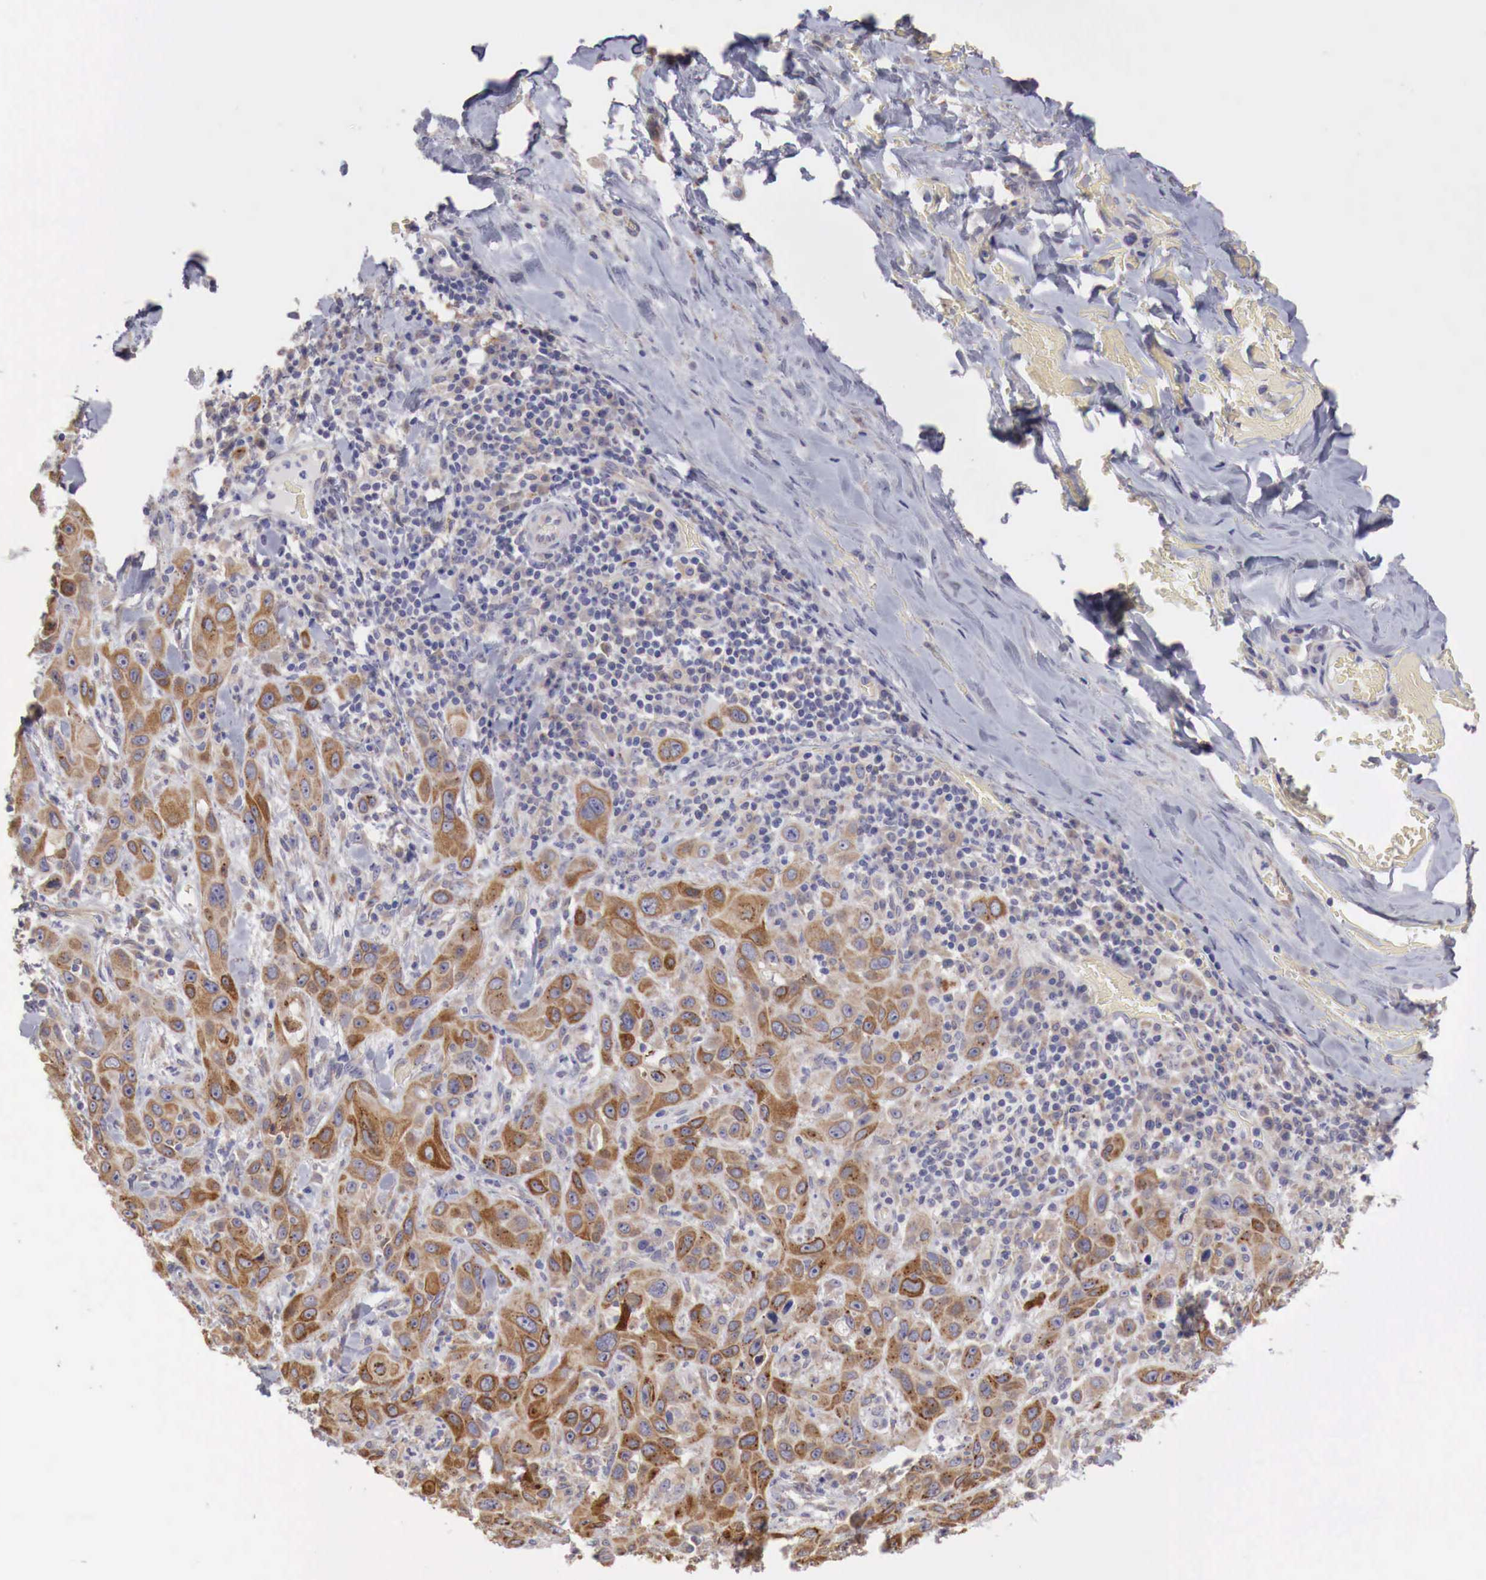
{"staining": {"intensity": "strong", "quantity": ">75%", "location": "cytoplasmic/membranous"}, "tissue": "skin cancer", "cell_type": "Tumor cells", "image_type": "cancer", "snomed": [{"axis": "morphology", "description": "Squamous cell carcinoma, NOS"}, {"axis": "topography", "description": "Skin"}], "caption": "A high-resolution image shows immunohistochemistry (IHC) staining of skin cancer, which exhibits strong cytoplasmic/membranous staining in approximately >75% of tumor cells. The staining was performed using DAB, with brown indicating positive protein expression. Nuclei are stained blue with hematoxylin.", "gene": "NSDHL", "patient": {"sex": "male", "age": 84}}